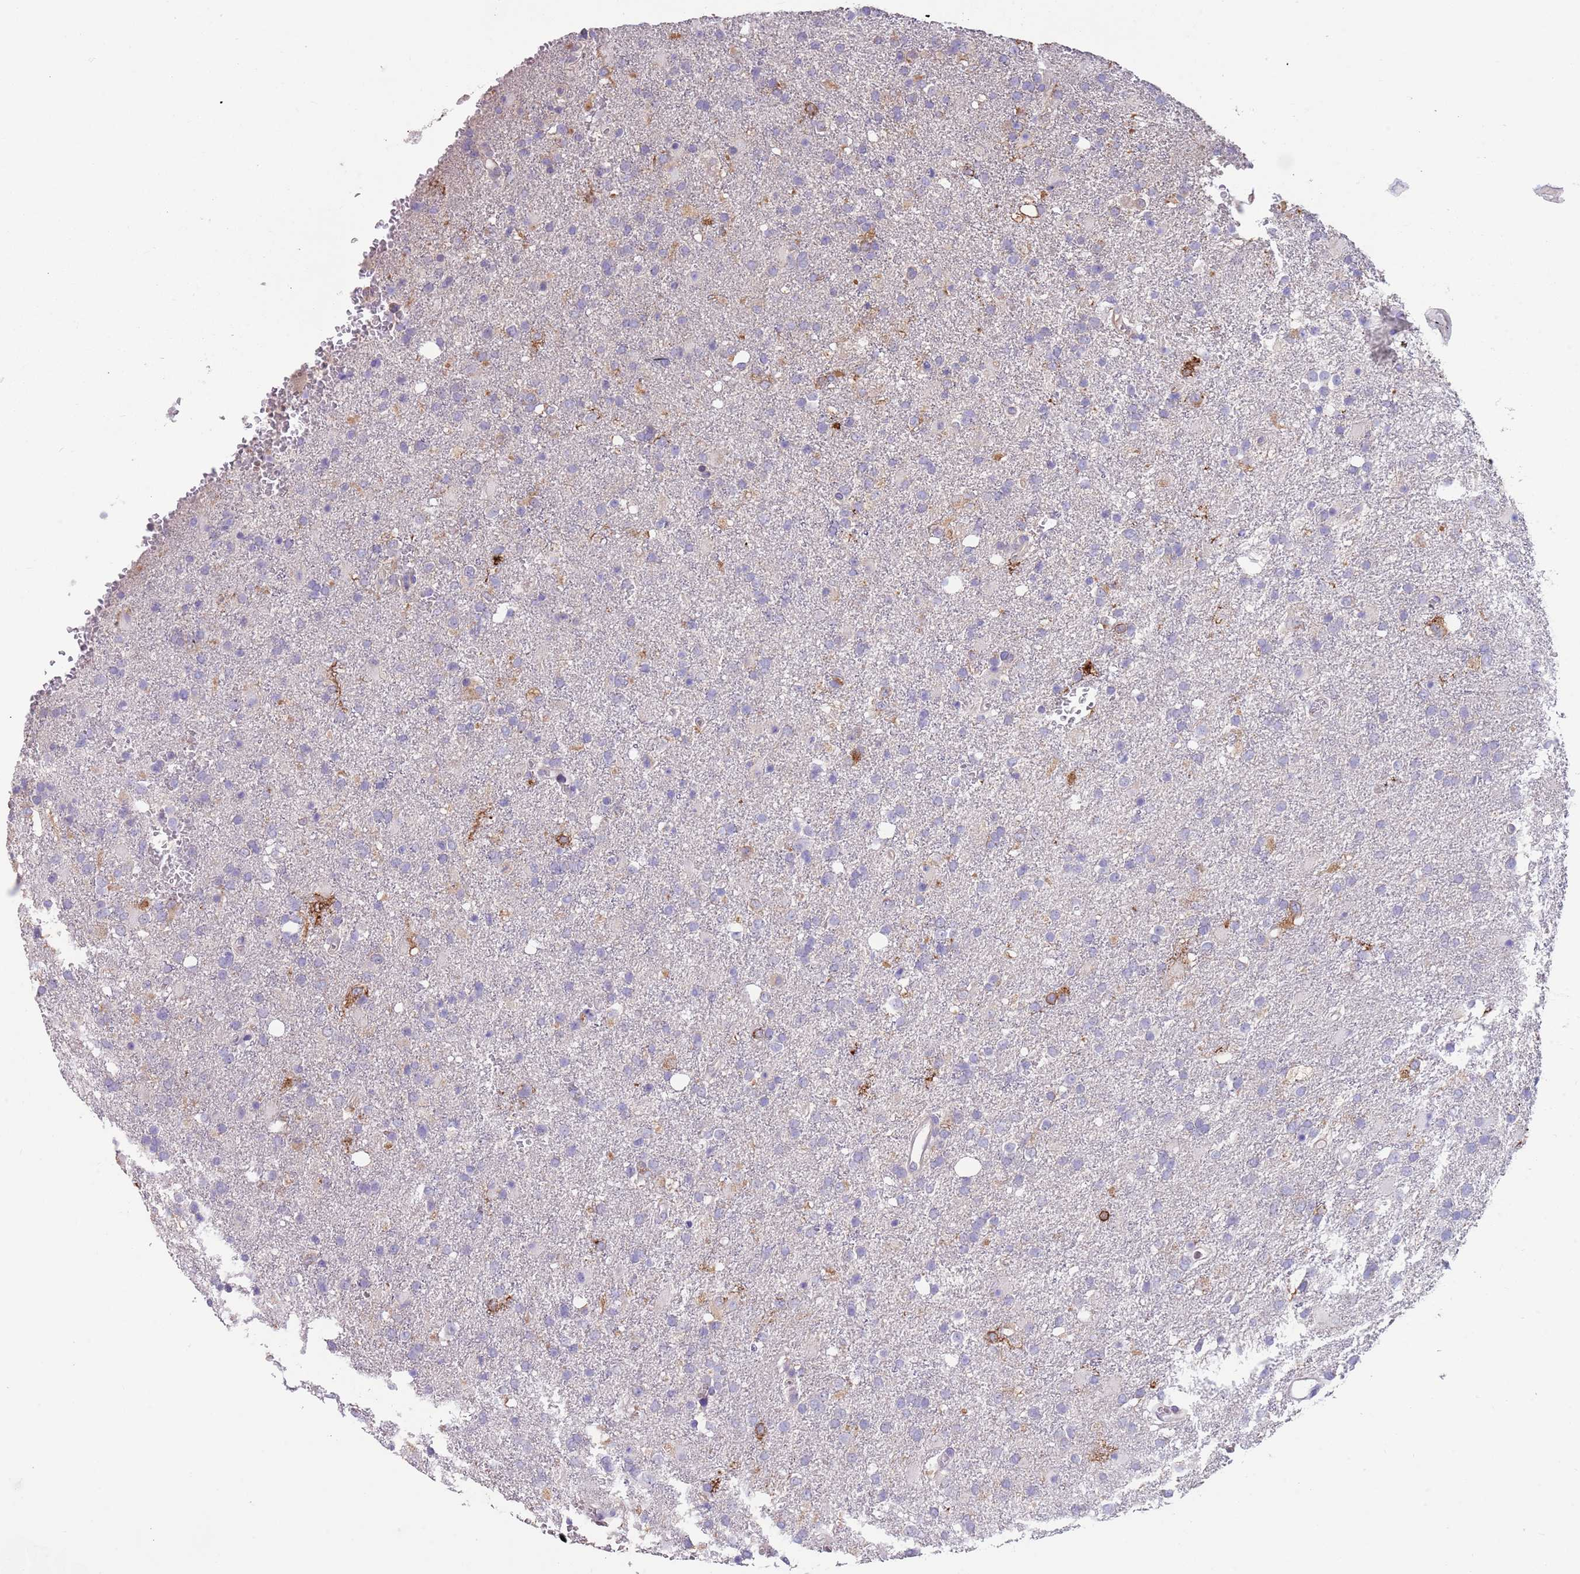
{"staining": {"intensity": "negative", "quantity": "none", "location": "none"}, "tissue": "glioma", "cell_type": "Tumor cells", "image_type": "cancer", "snomed": [{"axis": "morphology", "description": "Glioma, malignant, High grade"}, {"axis": "topography", "description": "Brain"}], "caption": "DAB (3,3'-diaminobenzidine) immunohistochemical staining of high-grade glioma (malignant) exhibits no significant staining in tumor cells.", "gene": "ZNF14", "patient": {"sex": "female", "age": 74}}